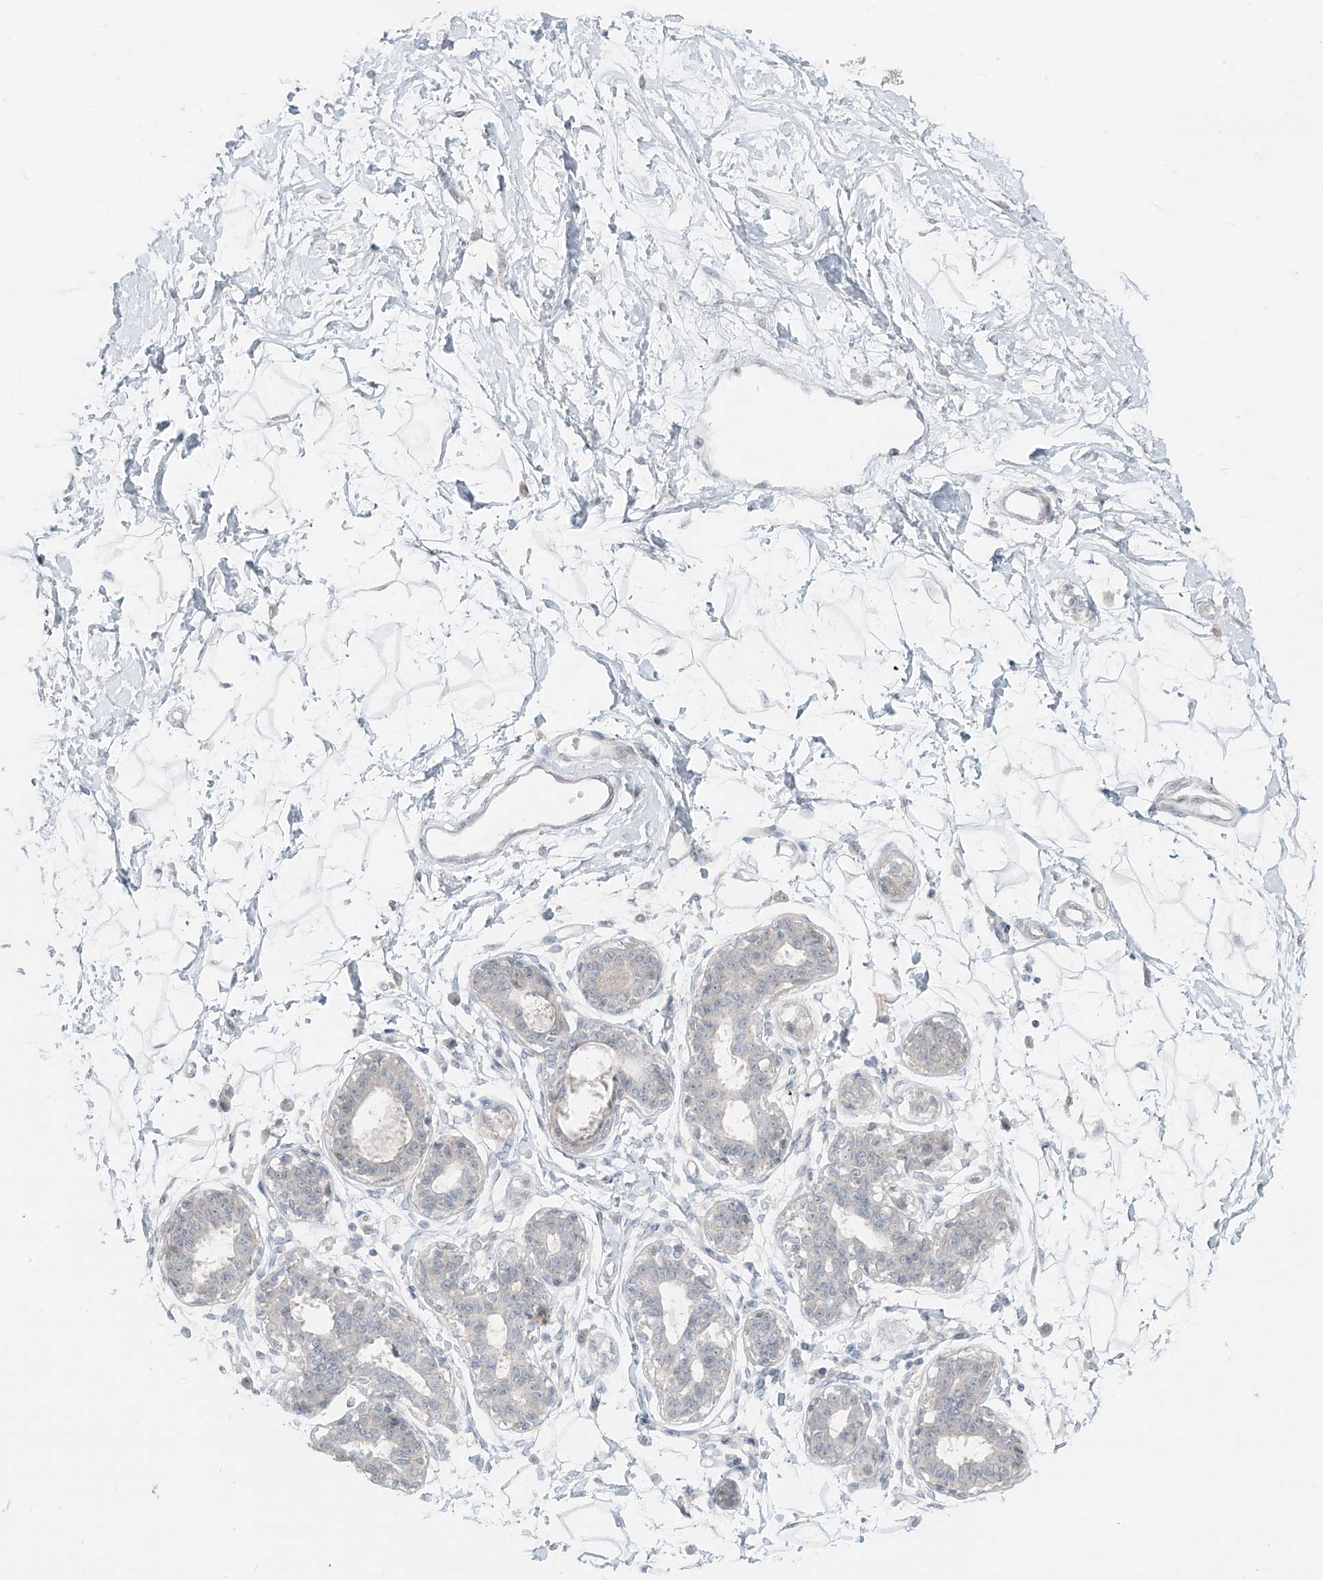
{"staining": {"intensity": "negative", "quantity": "none", "location": "none"}, "tissue": "breast", "cell_type": "Adipocytes", "image_type": "normal", "snomed": [{"axis": "morphology", "description": "Normal tissue, NOS"}, {"axis": "topography", "description": "Breast"}], "caption": "Image shows no protein expression in adipocytes of benign breast.", "gene": "PRDM6", "patient": {"sex": "female", "age": 45}}